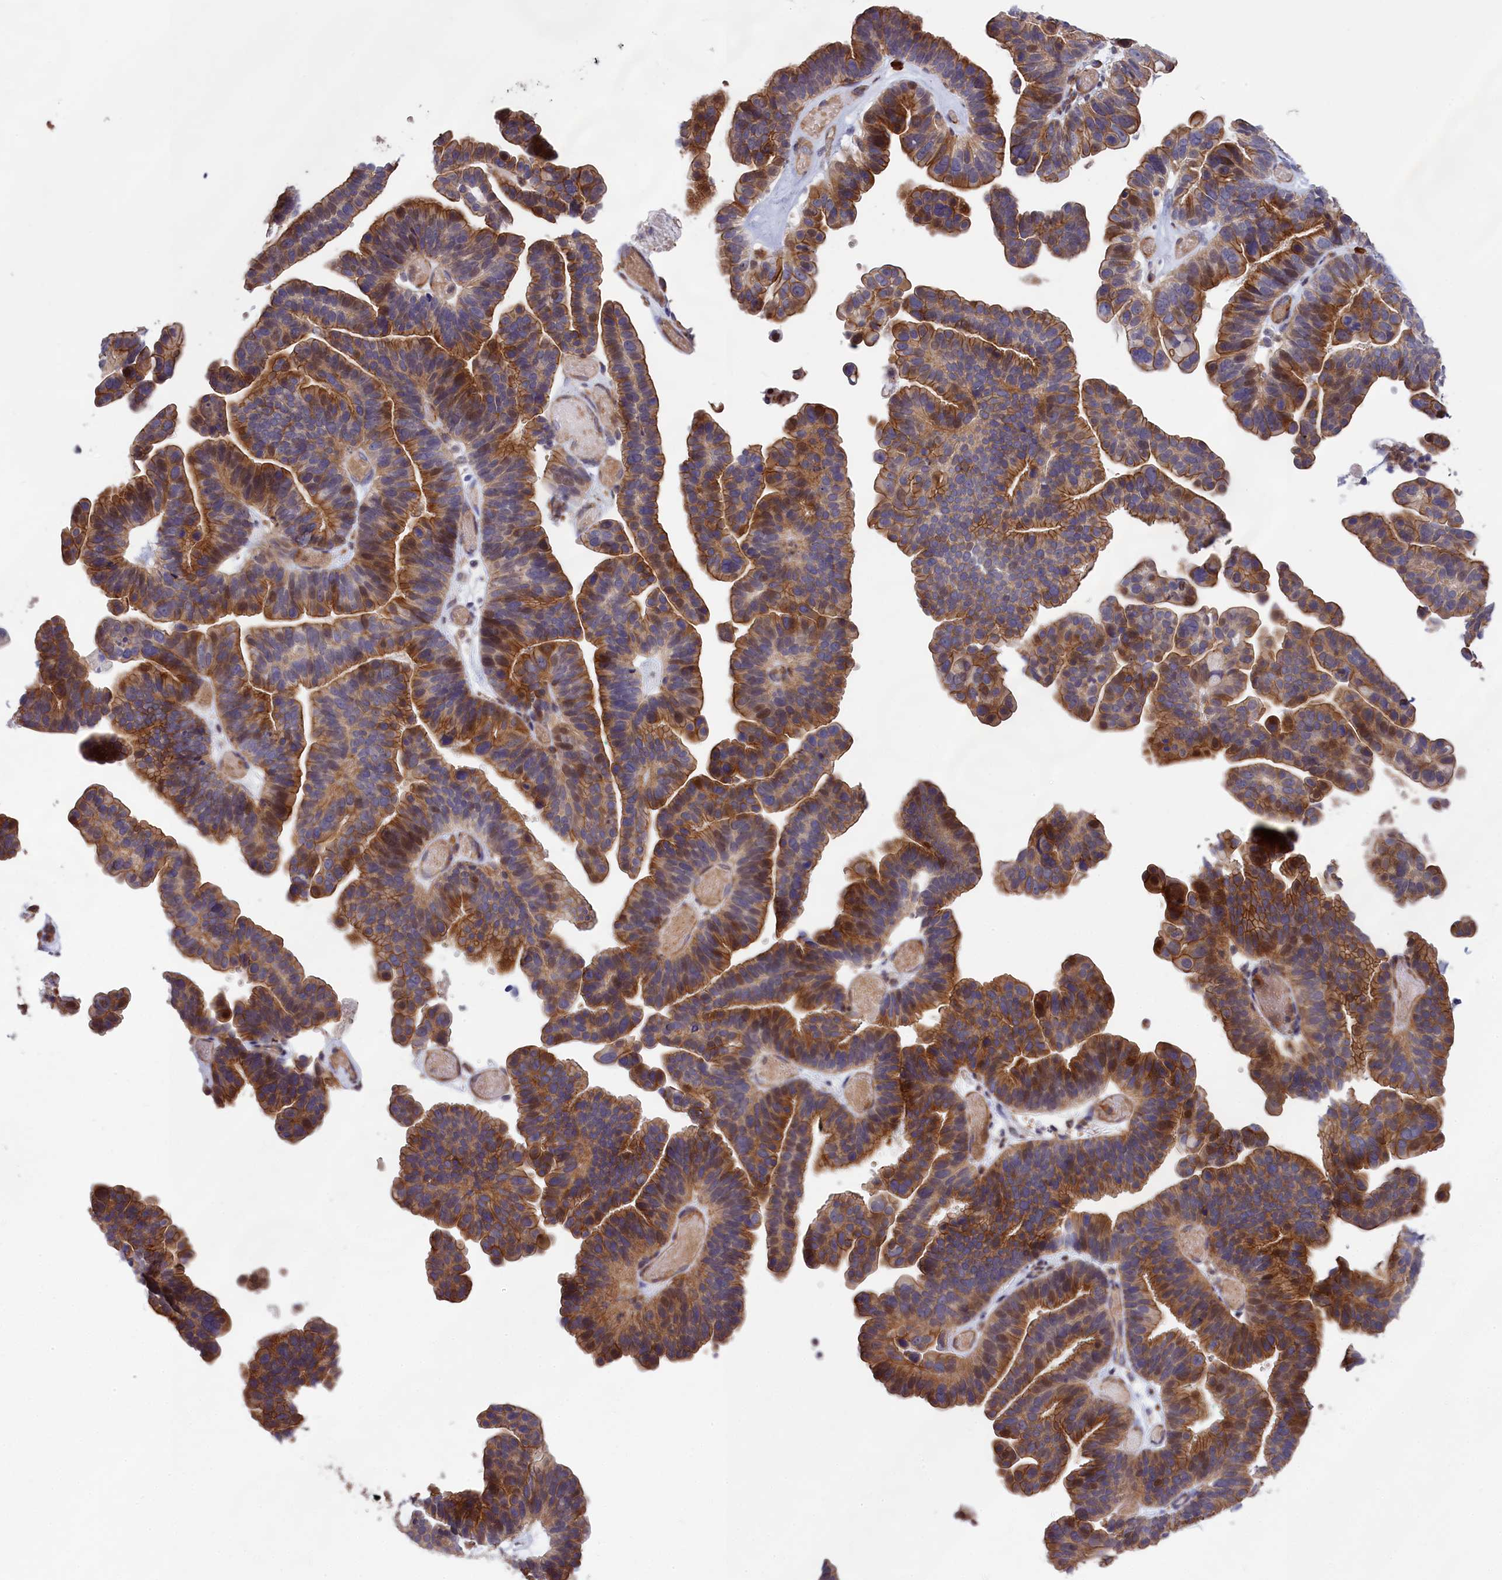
{"staining": {"intensity": "moderate", "quantity": ">75%", "location": "cytoplasmic/membranous"}, "tissue": "ovarian cancer", "cell_type": "Tumor cells", "image_type": "cancer", "snomed": [{"axis": "morphology", "description": "Cystadenocarcinoma, serous, NOS"}, {"axis": "topography", "description": "Ovary"}], "caption": "Protein analysis of ovarian cancer tissue reveals moderate cytoplasmic/membranous positivity in approximately >75% of tumor cells. (DAB IHC with brightfield microscopy, high magnification).", "gene": "DDX60L", "patient": {"sex": "female", "age": 56}}